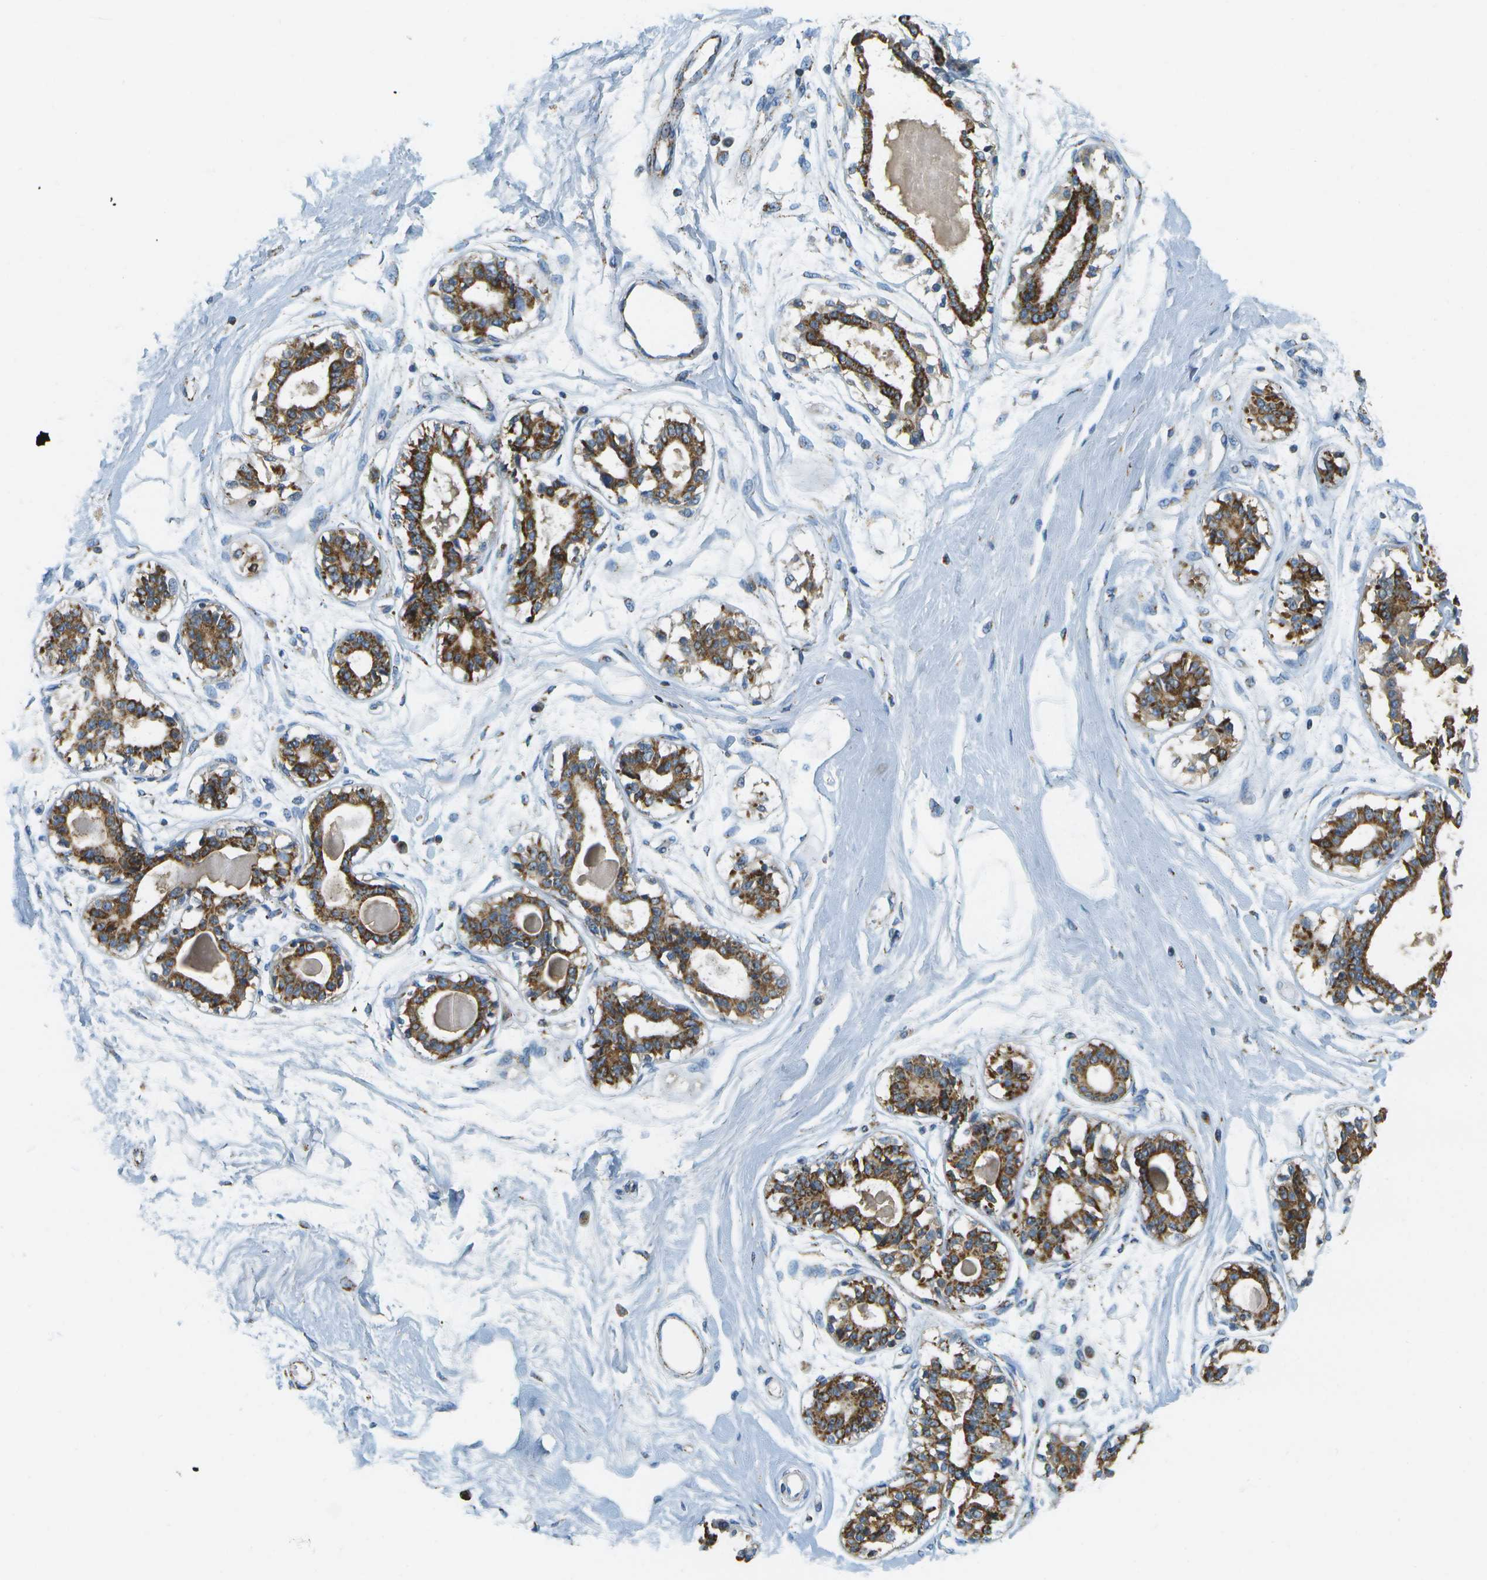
{"staining": {"intensity": "negative", "quantity": "none", "location": "none"}, "tissue": "breast", "cell_type": "Adipocytes", "image_type": "normal", "snomed": [{"axis": "morphology", "description": "Normal tissue, NOS"}, {"axis": "topography", "description": "Breast"}], "caption": "The micrograph demonstrates no staining of adipocytes in benign breast.", "gene": "HLCS", "patient": {"sex": "female", "age": 45}}